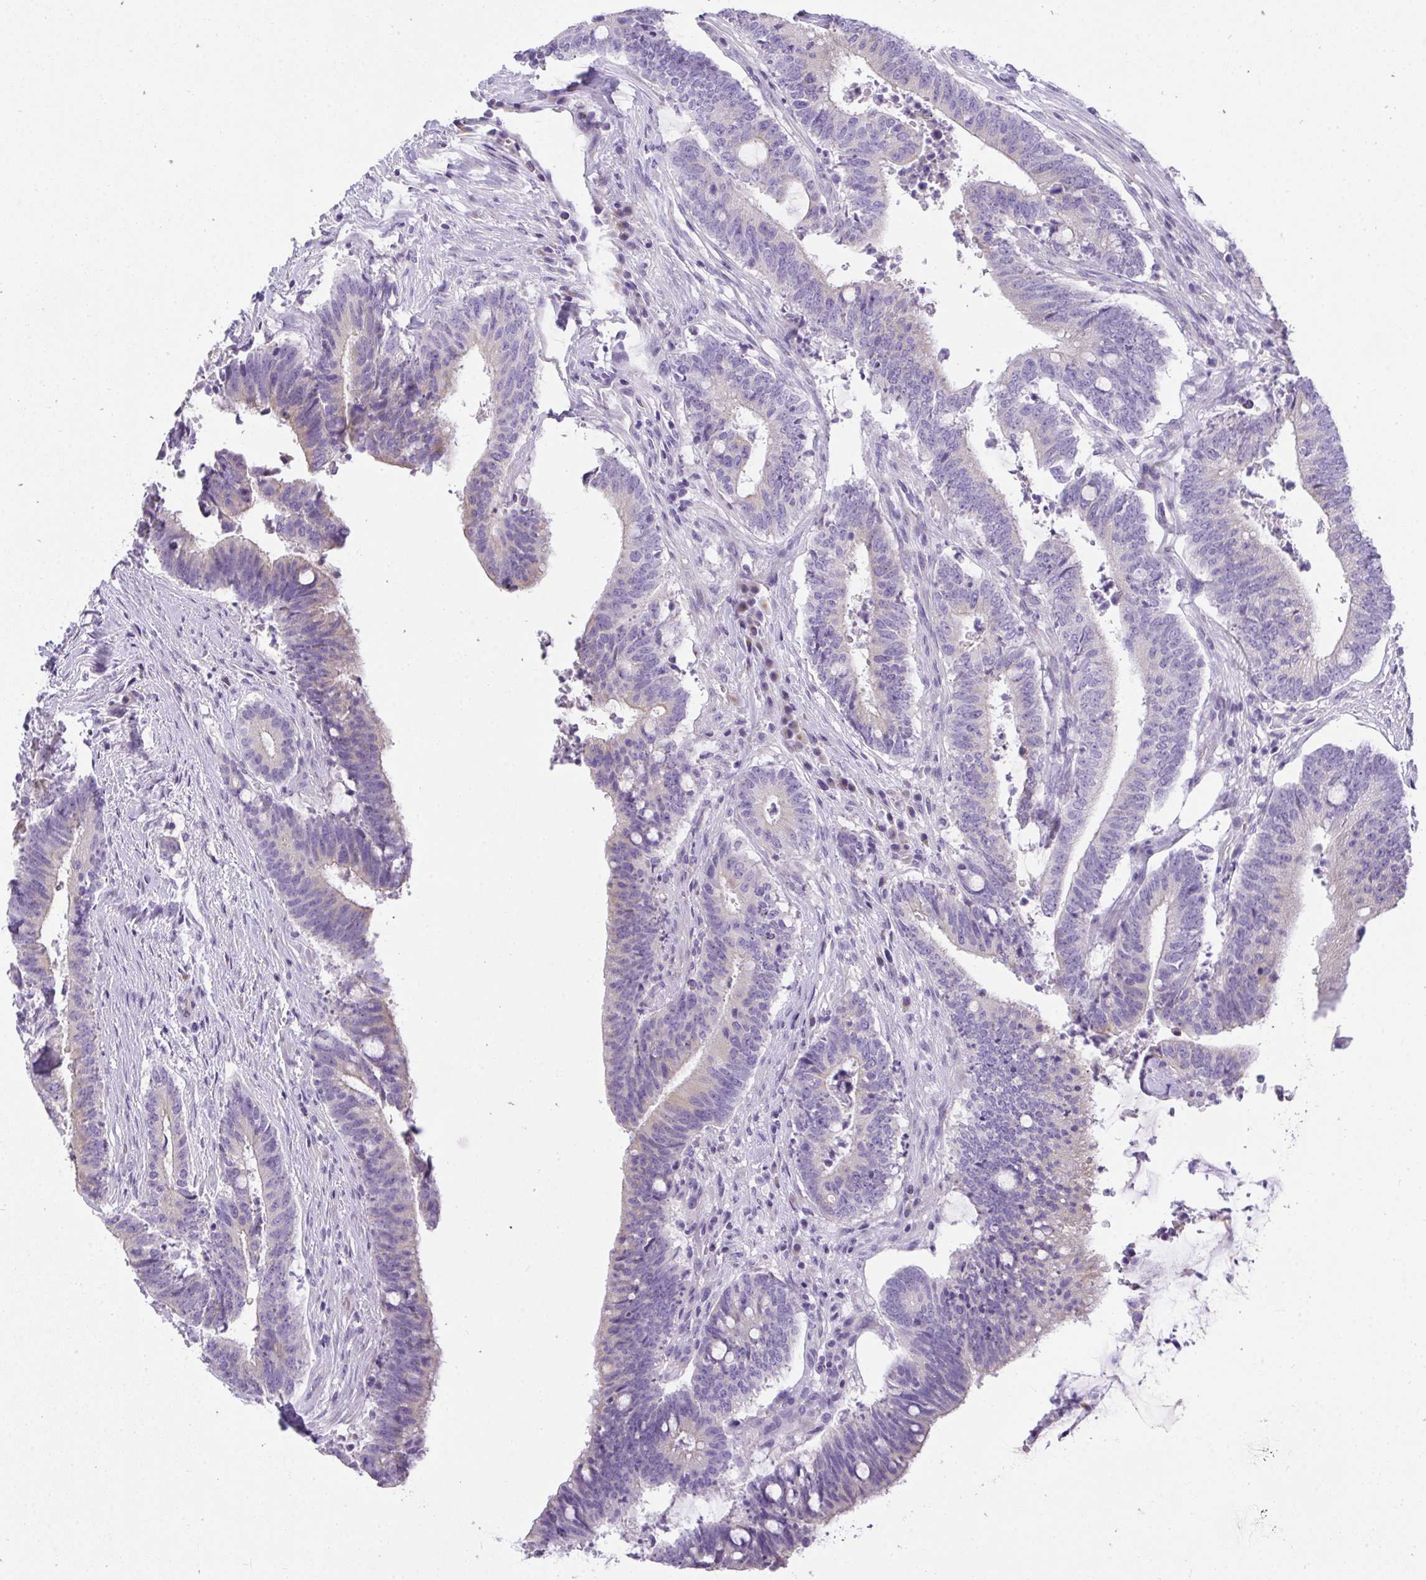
{"staining": {"intensity": "weak", "quantity": "<25%", "location": "cytoplasmic/membranous"}, "tissue": "colorectal cancer", "cell_type": "Tumor cells", "image_type": "cancer", "snomed": [{"axis": "morphology", "description": "Adenocarcinoma, NOS"}, {"axis": "topography", "description": "Colon"}], "caption": "This is an immunohistochemistry (IHC) micrograph of colorectal cancer (adenocarcinoma). There is no staining in tumor cells.", "gene": "PLPPR3", "patient": {"sex": "female", "age": 43}}